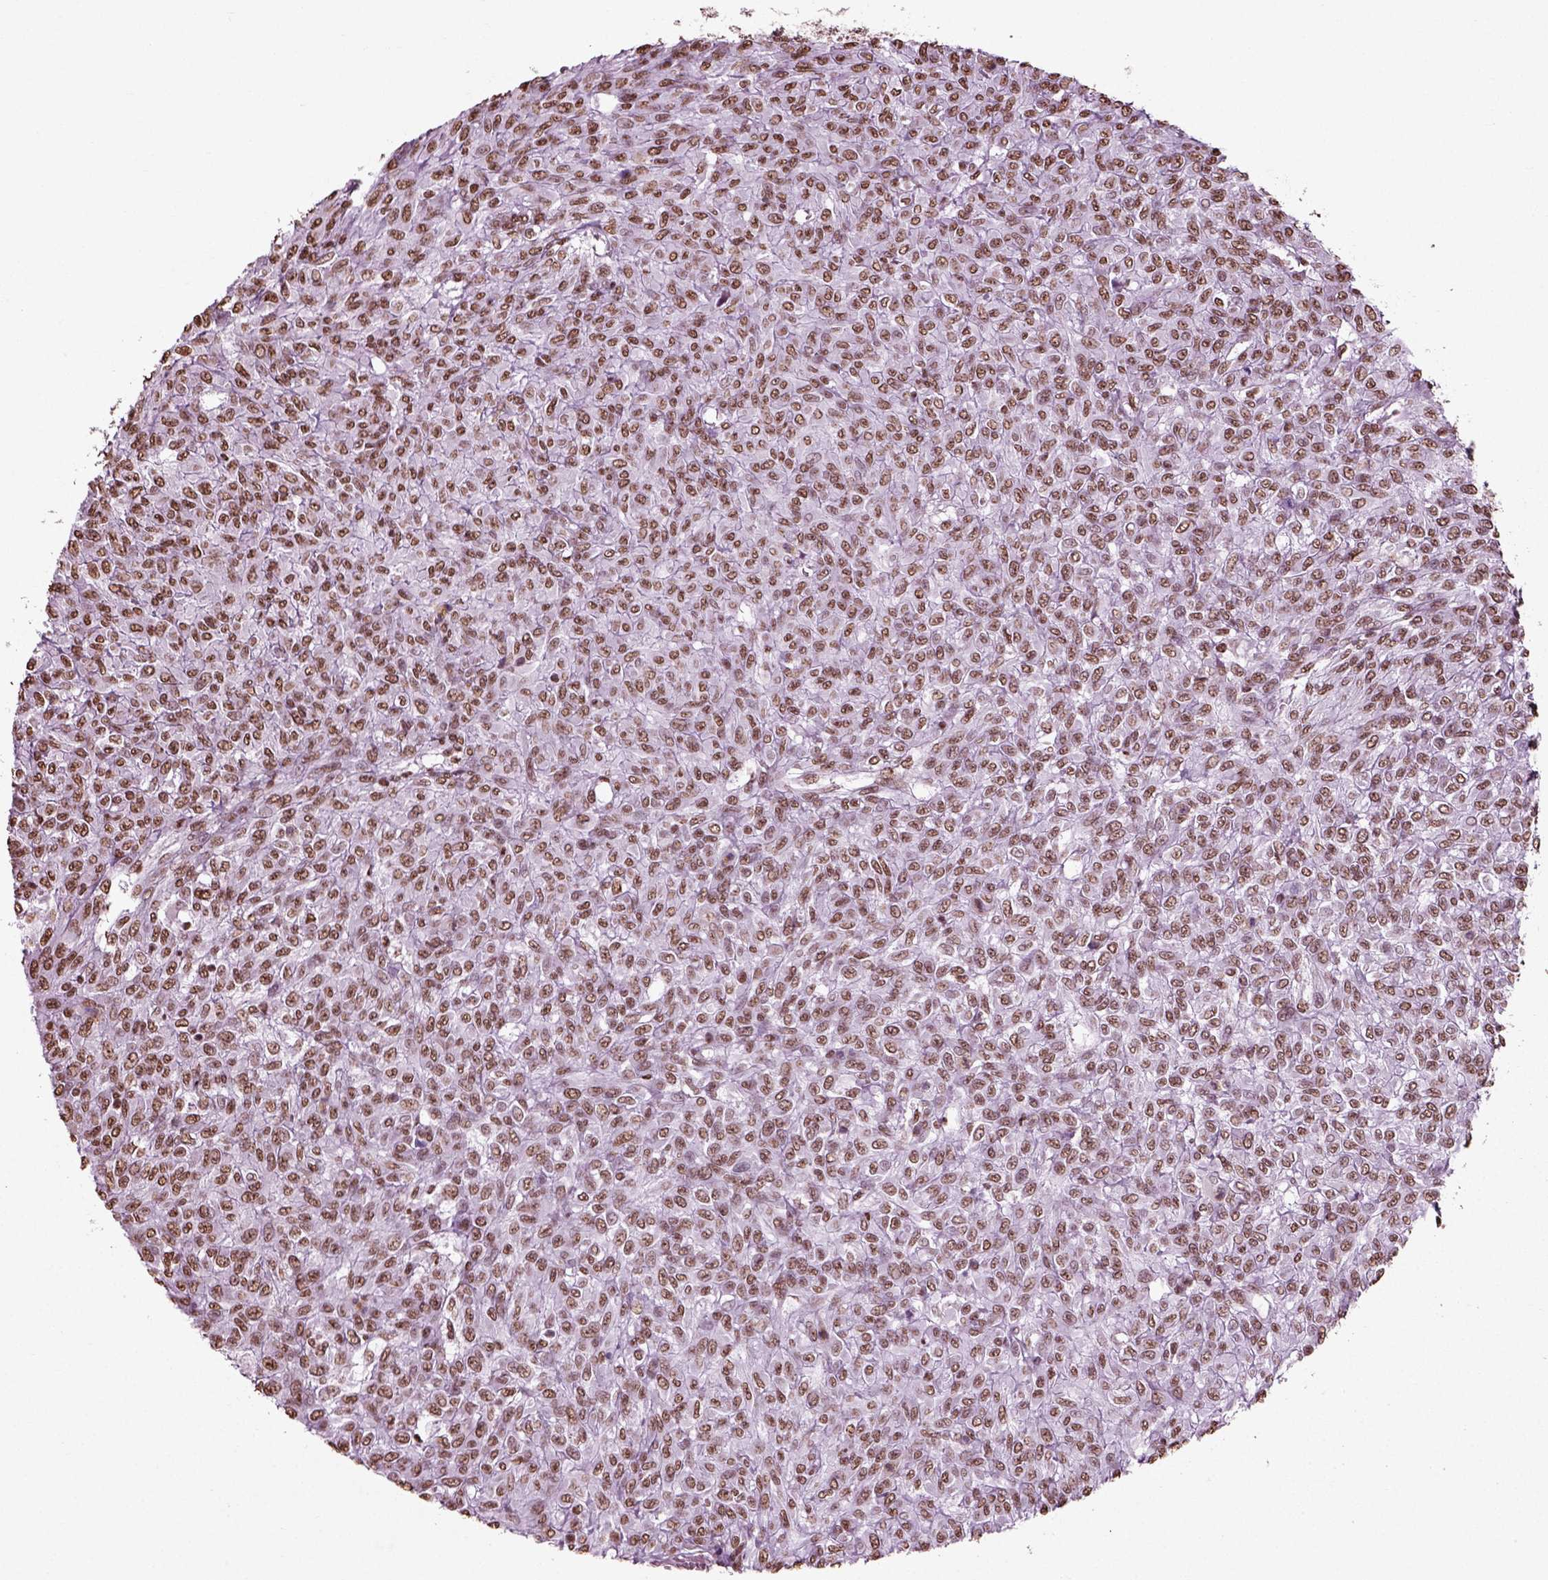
{"staining": {"intensity": "moderate", "quantity": ">75%", "location": "nuclear"}, "tissue": "renal cancer", "cell_type": "Tumor cells", "image_type": "cancer", "snomed": [{"axis": "morphology", "description": "Adenocarcinoma, NOS"}, {"axis": "topography", "description": "Kidney"}], "caption": "Immunohistochemical staining of human renal cancer displays medium levels of moderate nuclear staining in about >75% of tumor cells.", "gene": "POLR1H", "patient": {"sex": "male", "age": 58}}